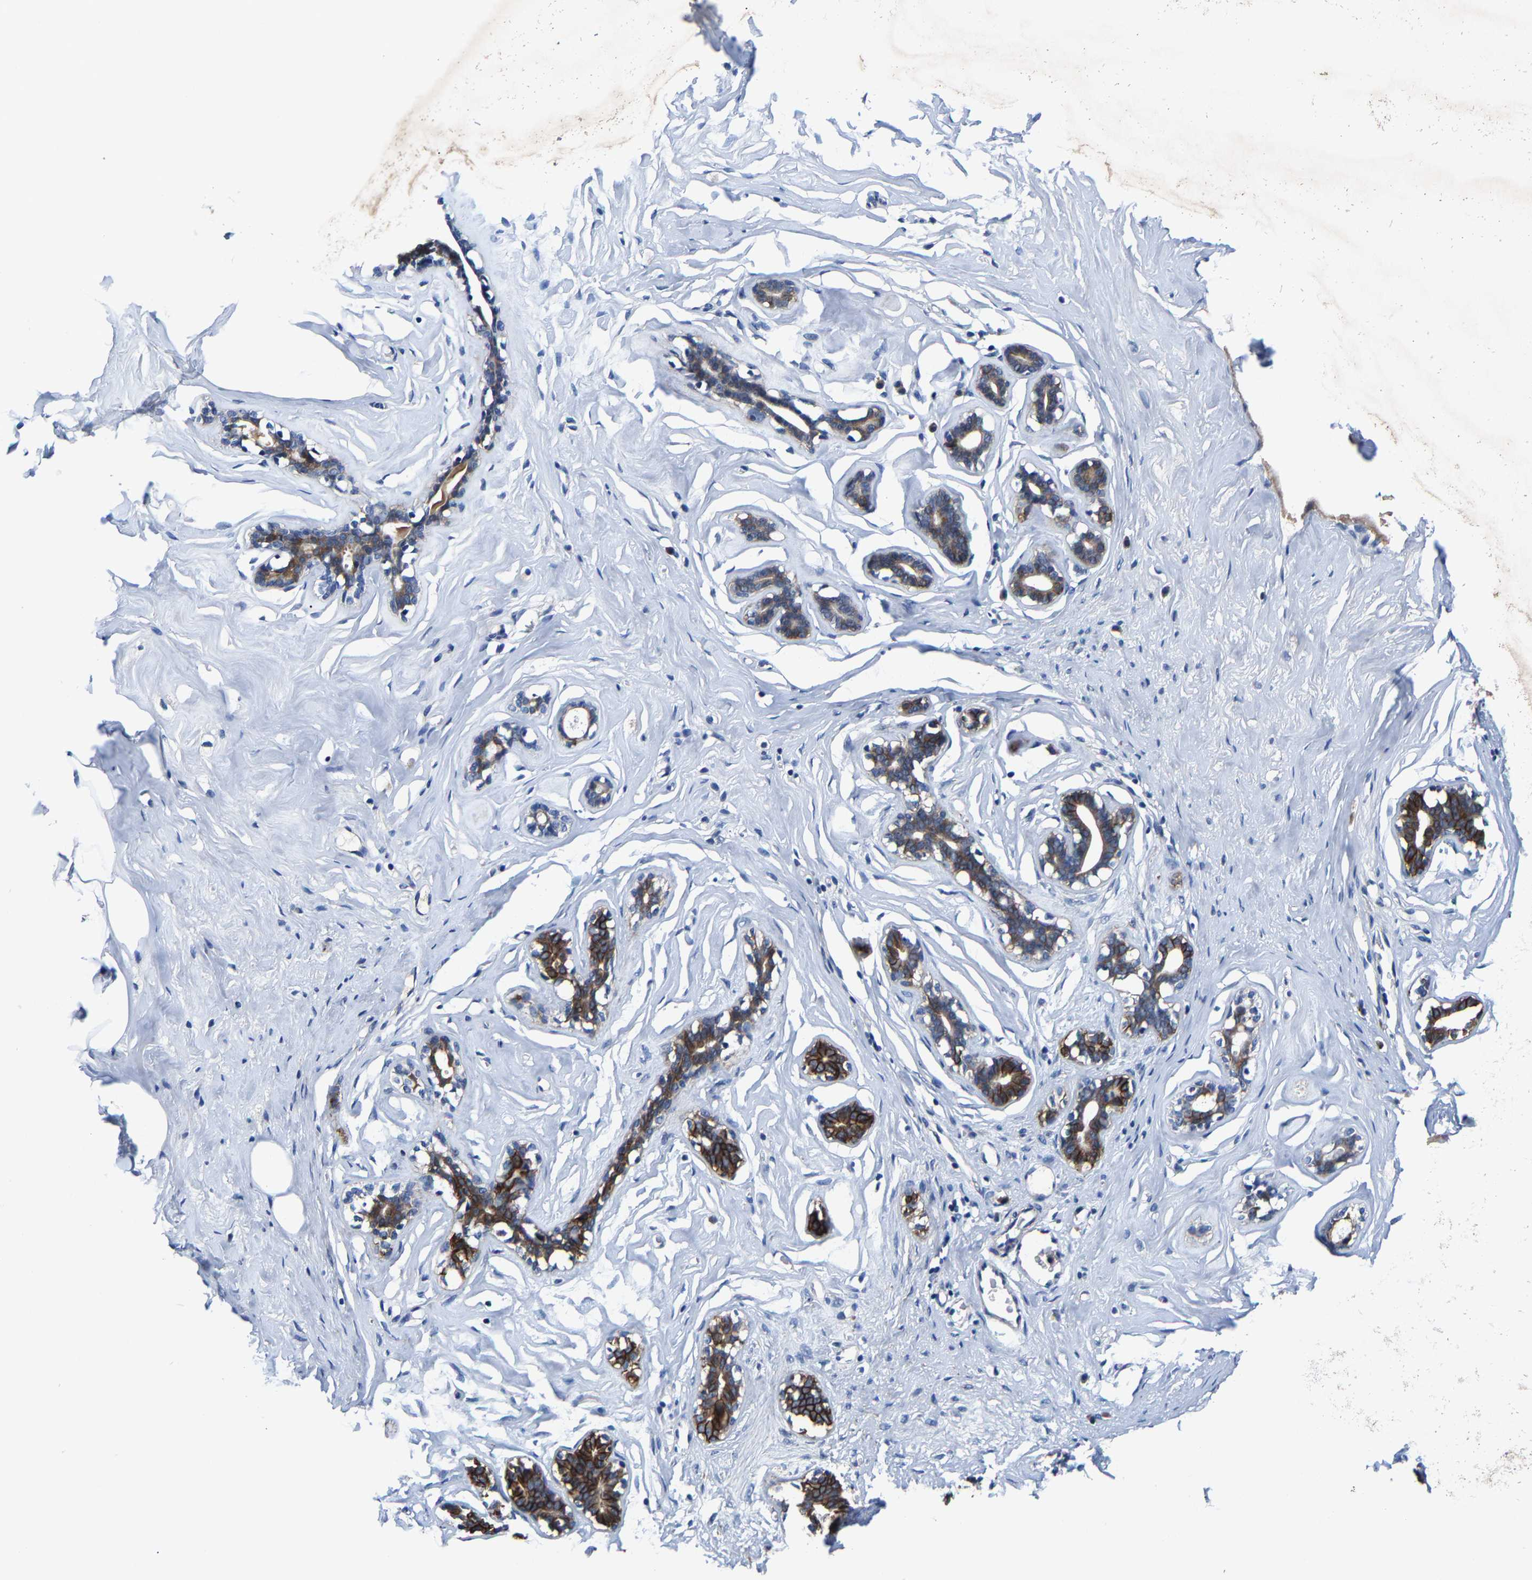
{"staining": {"intensity": "weak", "quantity": ">75%", "location": "cytoplasmic/membranous"}, "tissue": "adipose tissue", "cell_type": "Adipocytes", "image_type": "normal", "snomed": [{"axis": "morphology", "description": "Normal tissue, NOS"}, {"axis": "morphology", "description": "Fibrosis, NOS"}, {"axis": "topography", "description": "Breast"}, {"axis": "topography", "description": "Adipose tissue"}], "caption": "DAB immunohistochemical staining of normal adipose tissue demonstrates weak cytoplasmic/membranous protein expression in about >75% of adipocytes.", "gene": "SLC12A2", "patient": {"sex": "female", "age": 39}}